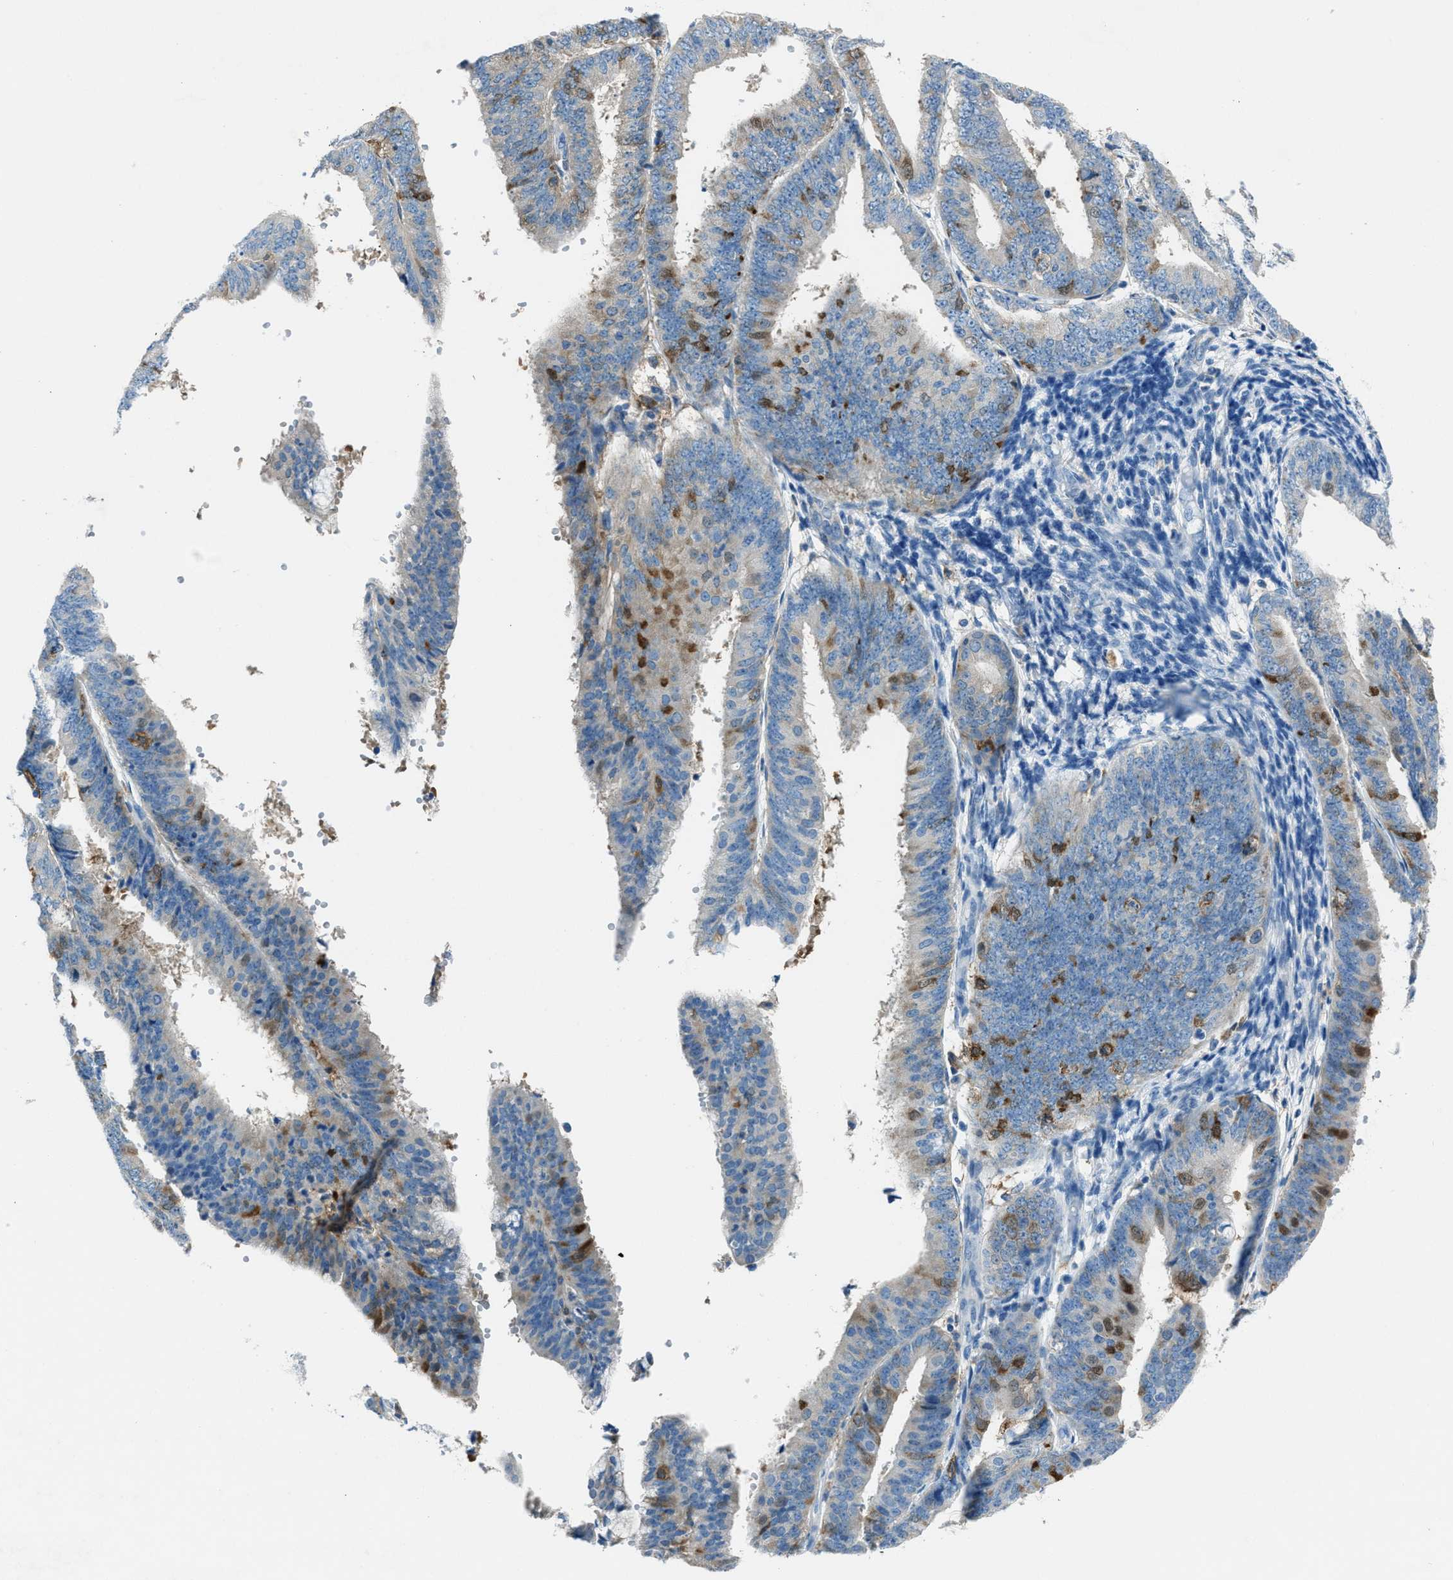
{"staining": {"intensity": "moderate", "quantity": "<25%", "location": "cytoplasmic/membranous"}, "tissue": "endometrial cancer", "cell_type": "Tumor cells", "image_type": "cancer", "snomed": [{"axis": "morphology", "description": "Adenocarcinoma, NOS"}, {"axis": "topography", "description": "Endometrium"}], "caption": "IHC image of human endometrial cancer (adenocarcinoma) stained for a protein (brown), which shows low levels of moderate cytoplasmic/membranous expression in approximately <25% of tumor cells.", "gene": "MATCAP2", "patient": {"sex": "female", "age": 63}}